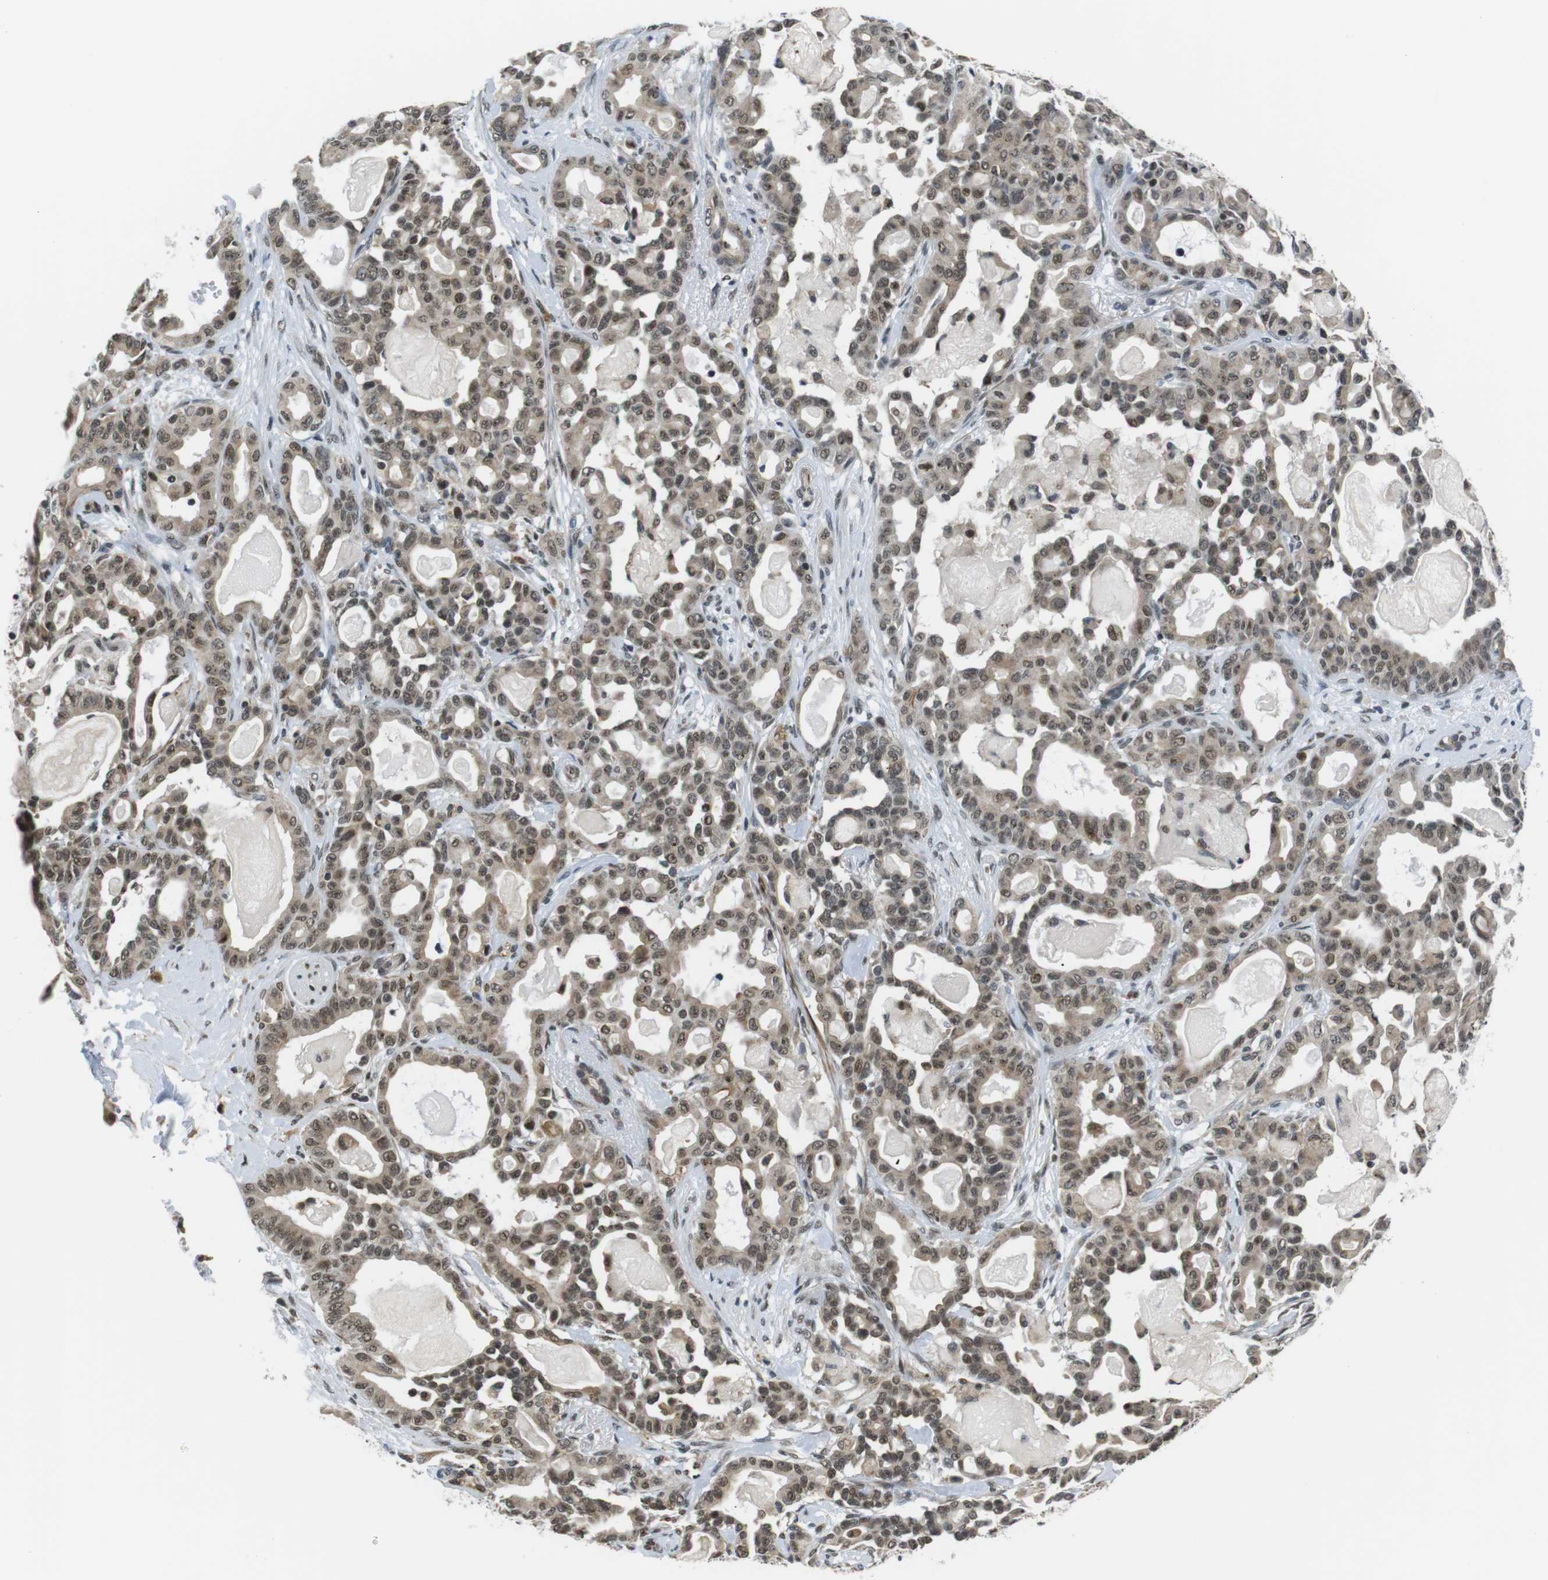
{"staining": {"intensity": "moderate", "quantity": ">75%", "location": "cytoplasmic/membranous,nuclear"}, "tissue": "pancreatic cancer", "cell_type": "Tumor cells", "image_type": "cancer", "snomed": [{"axis": "morphology", "description": "Adenocarcinoma, NOS"}, {"axis": "topography", "description": "Pancreas"}], "caption": "Immunohistochemistry (IHC) histopathology image of neoplastic tissue: human pancreatic adenocarcinoma stained using IHC reveals medium levels of moderate protein expression localized specifically in the cytoplasmic/membranous and nuclear of tumor cells, appearing as a cytoplasmic/membranous and nuclear brown color.", "gene": "USP7", "patient": {"sex": "male", "age": 63}}